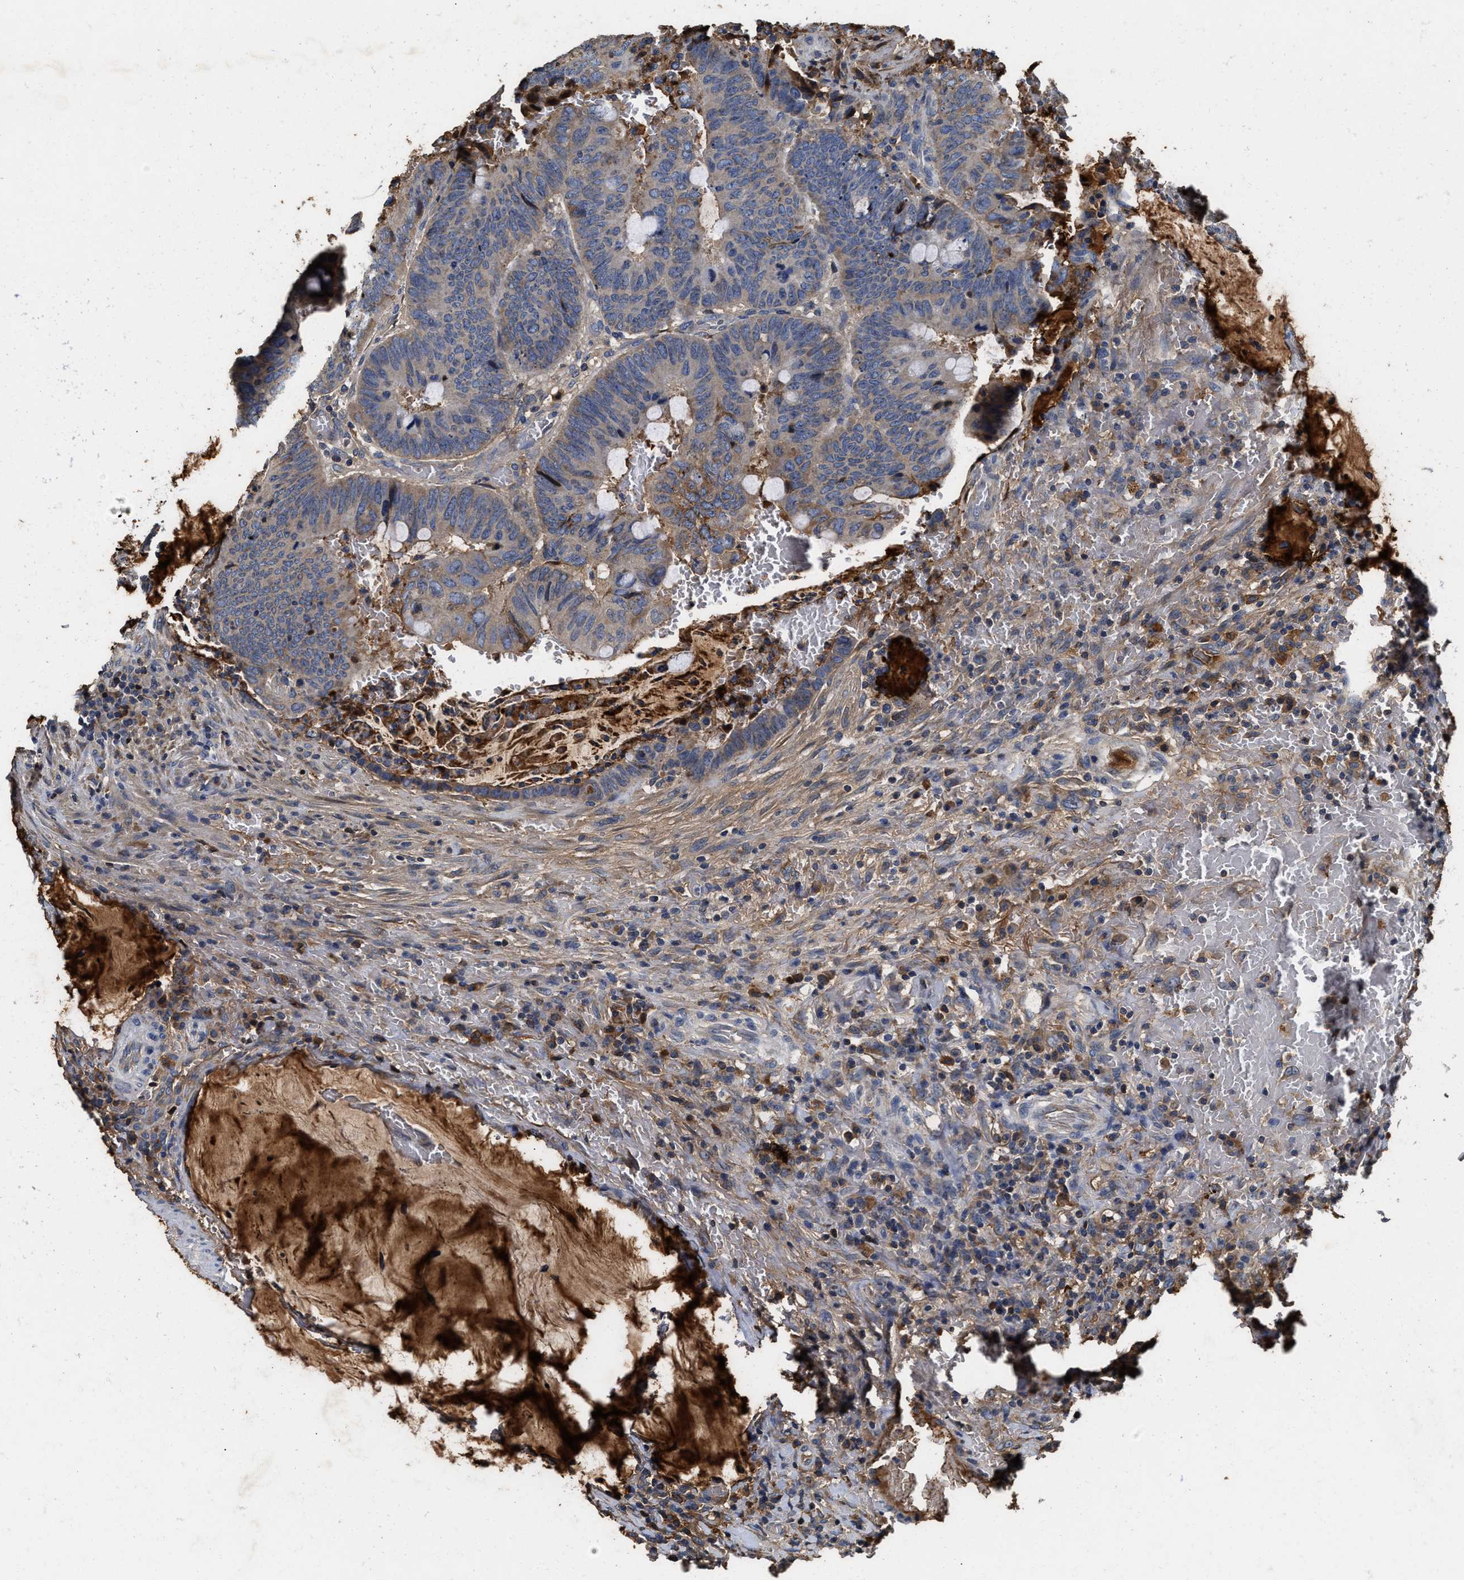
{"staining": {"intensity": "moderate", "quantity": ">75%", "location": "cytoplasmic/membranous"}, "tissue": "colorectal cancer", "cell_type": "Tumor cells", "image_type": "cancer", "snomed": [{"axis": "morphology", "description": "Normal tissue, NOS"}, {"axis": "morphology", "description": "Adenocarcinoma, NOS"}, {"axis": "topography", "description": "Rectum"}, {"axis": "topography", "description": "Peripheral nerve tissue"}], "caption": "Immunohistochemistry (IHC) image of neoplastic tissue: colorectal cancer (adenocarcinoma) stained using IHC demonstrates medium levels of moderate protein expression localized specifically in the cytoplasmic/membranous of tumor cells, appearing as a cytoplasmic/membranous brown color.", "gene": "C3", "patient": {"sex": "male", "age": 92}}